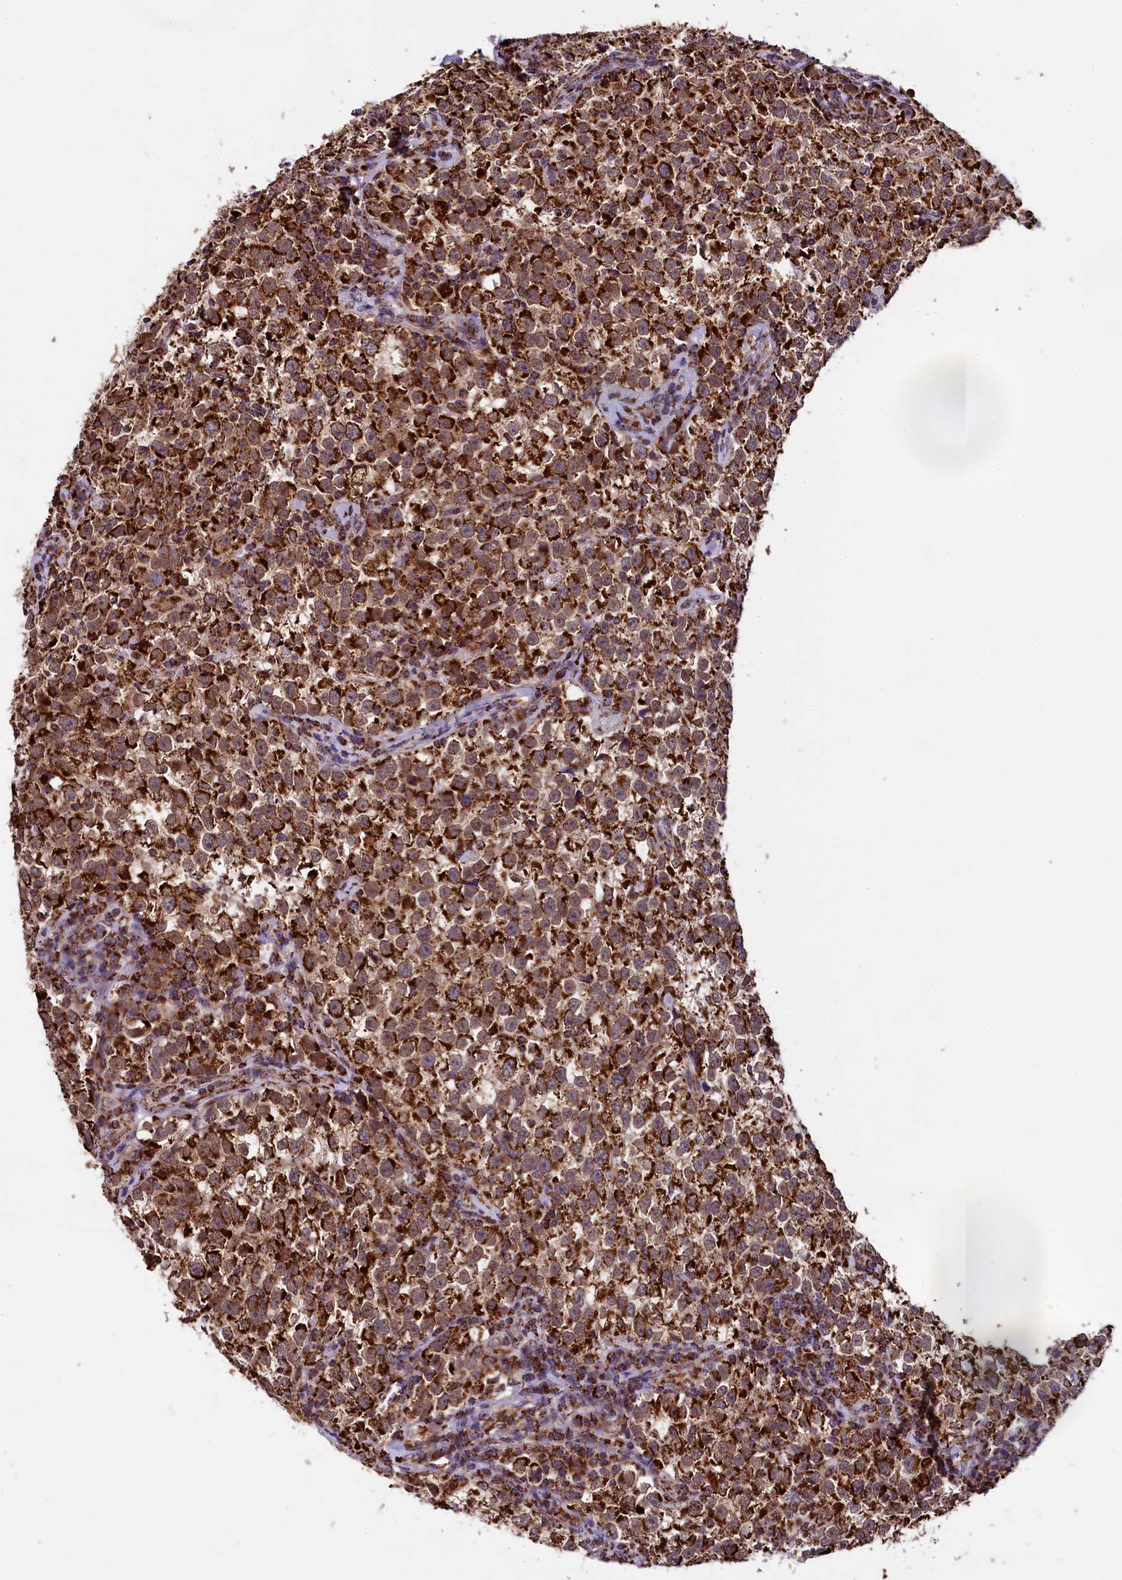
{"staining": {"intensity": "strong", "quantity": ">75%", "location": "cytoplasmic/membranous"}, "tissue": "testis cancer", "cell_type": "Tumor cells", "image_type": "cancer", "snomed": [{"axis": "morphology", "description": "Normal tissue, NOS"}, {"axis": "morphology", "description": "Seminoma, NOS"}, {"axis": "topography", "description": "Testis"}], "caption": "An immunohistochemistry micrograph of tumor tissue is shown. Protein staining in brown labels strong cytoplasmic/membranous positivity in testis seminoma within tumor cells.", "gene": "KLC2", "patient": {"sex": "male", "age": 43}}